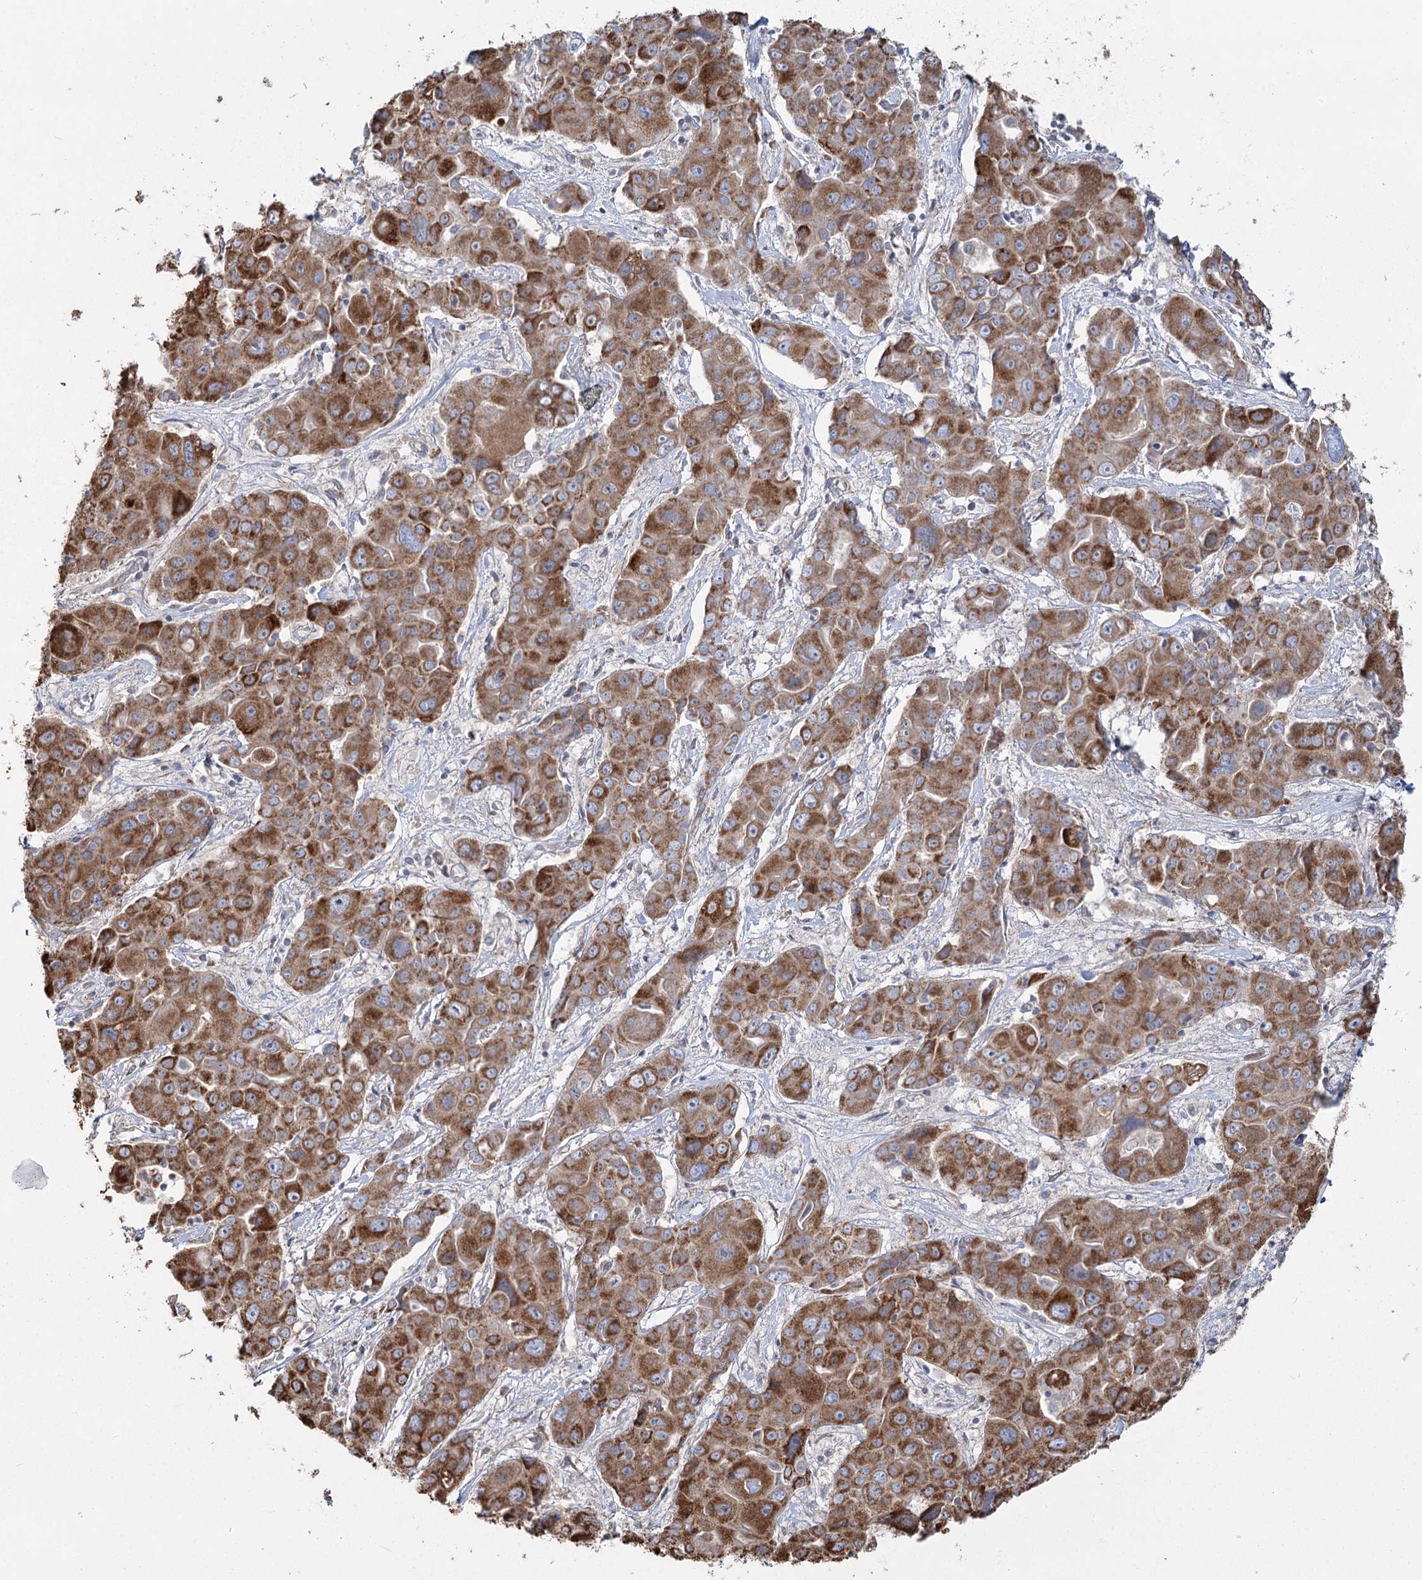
{"staining": {"intensity": "strong", "quantity": ">75%", "location": "cytoplasmic/membranous"}, "tissue": "liver cancer", "cell_type": "Tumor cells", "image_type": "cancer", "snomed": [{"axis": "morphology", "description": "Cholangiocarcinoma"}, {"axis": "topography", "description": "Liver"}], "caption": "High-magnification brightfield microscopy of liver cholangiocarcinoma stained with DAB (brown) and counterstained with hematoxylin (blue). tumor cells exhibit strong cytoplasmic/membranous staining is present in about>75% of cells.", "gene": "ACOX2", "patient": {"sex": "male", "age": 67}}